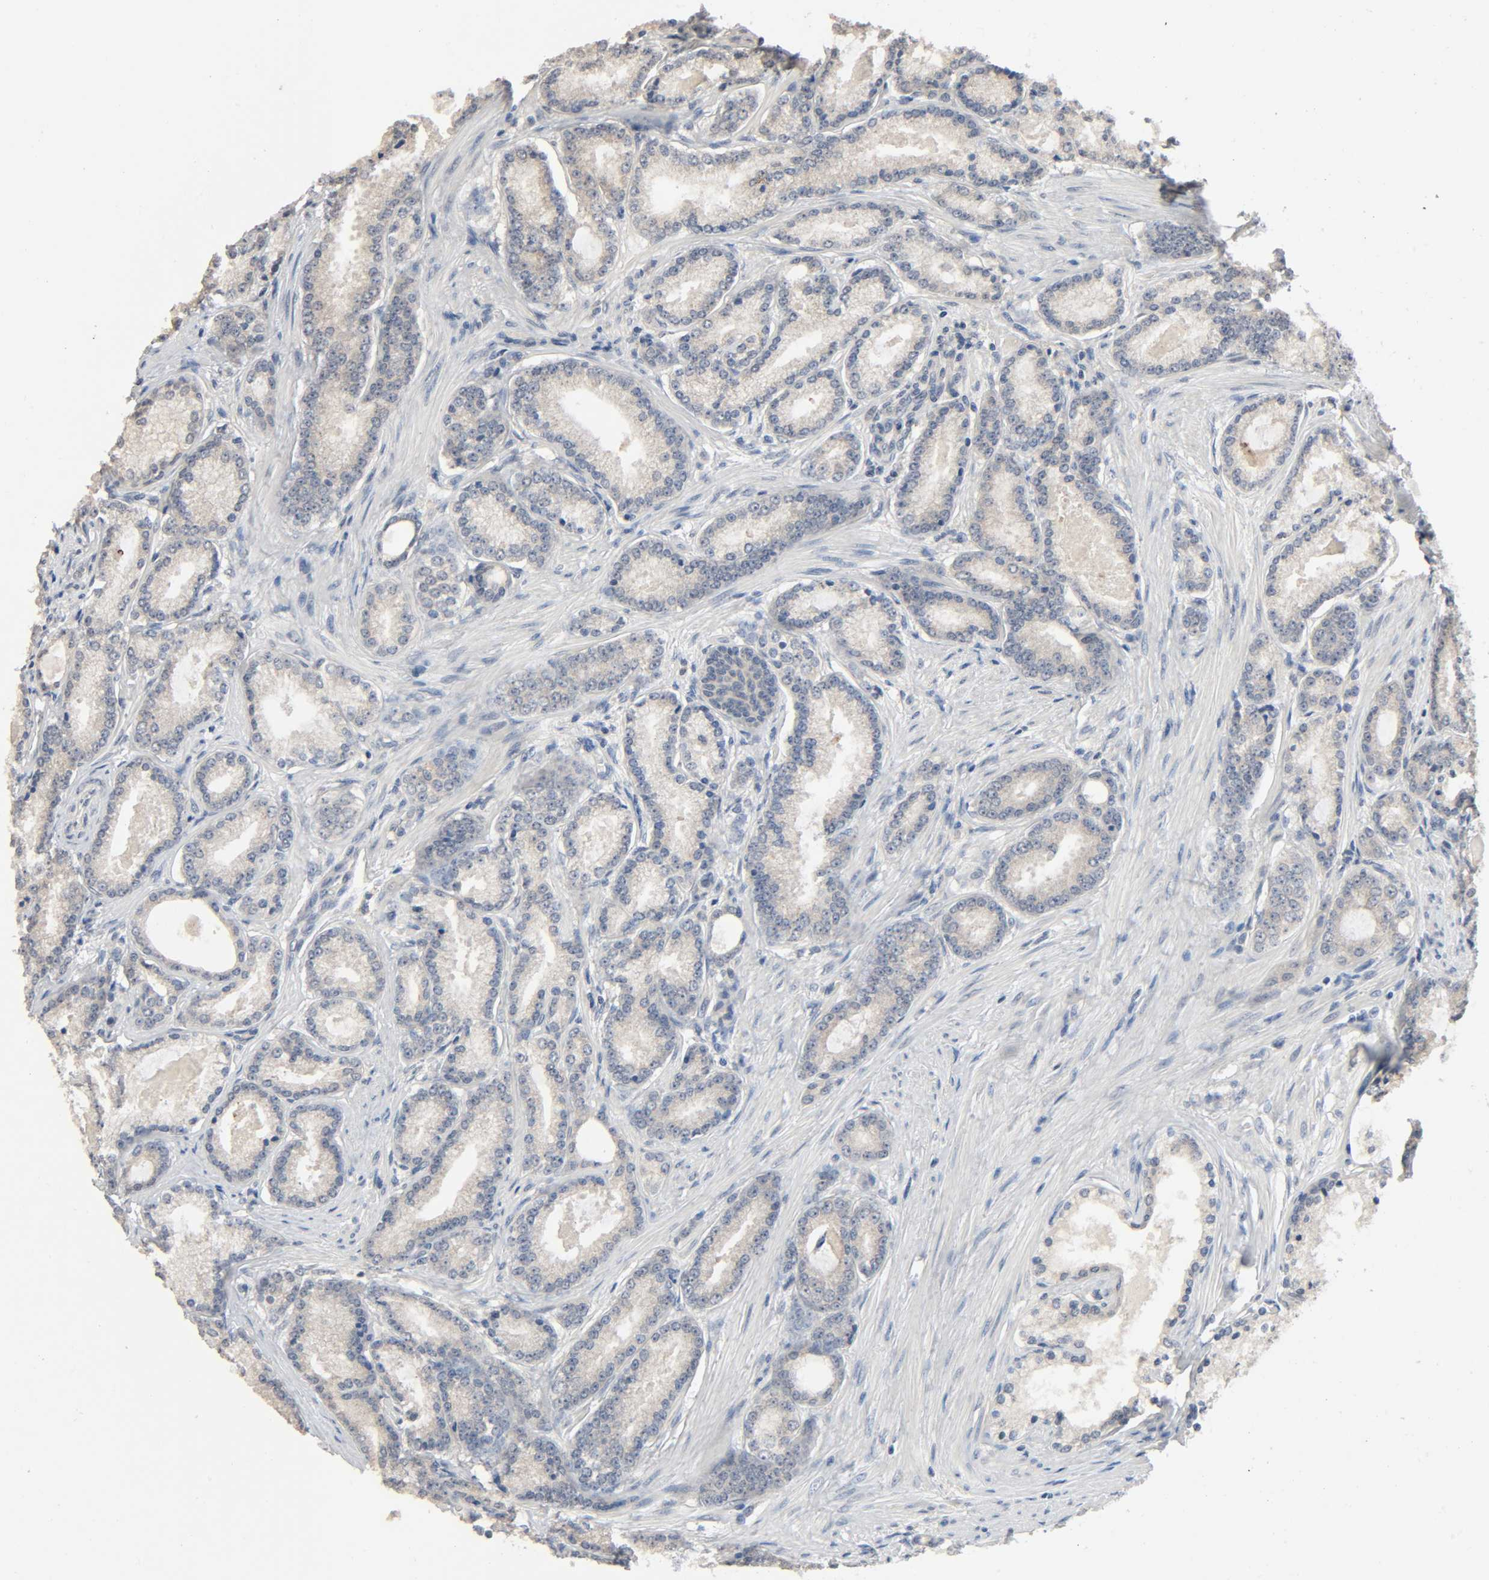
{"staining": {"intensity": "negative", "quantity": "none", "location": "none"}, "tissue": "prostate cancer", "cell_type": "Tumor cells", "image_type": "cancer", "snomed": [{"axis": "morphology", "description": "Adenocarcinoma, Low grade"}, {"axis": "topography", "description": "Prostate"}], "caption": "Photomicrograph shows no significant protein positivity in tumor cells of prostate cancer (low-grade adenocarcinoma).", "gene": "MAGEA8", "patient": {"sex": "male", "age": 71}}